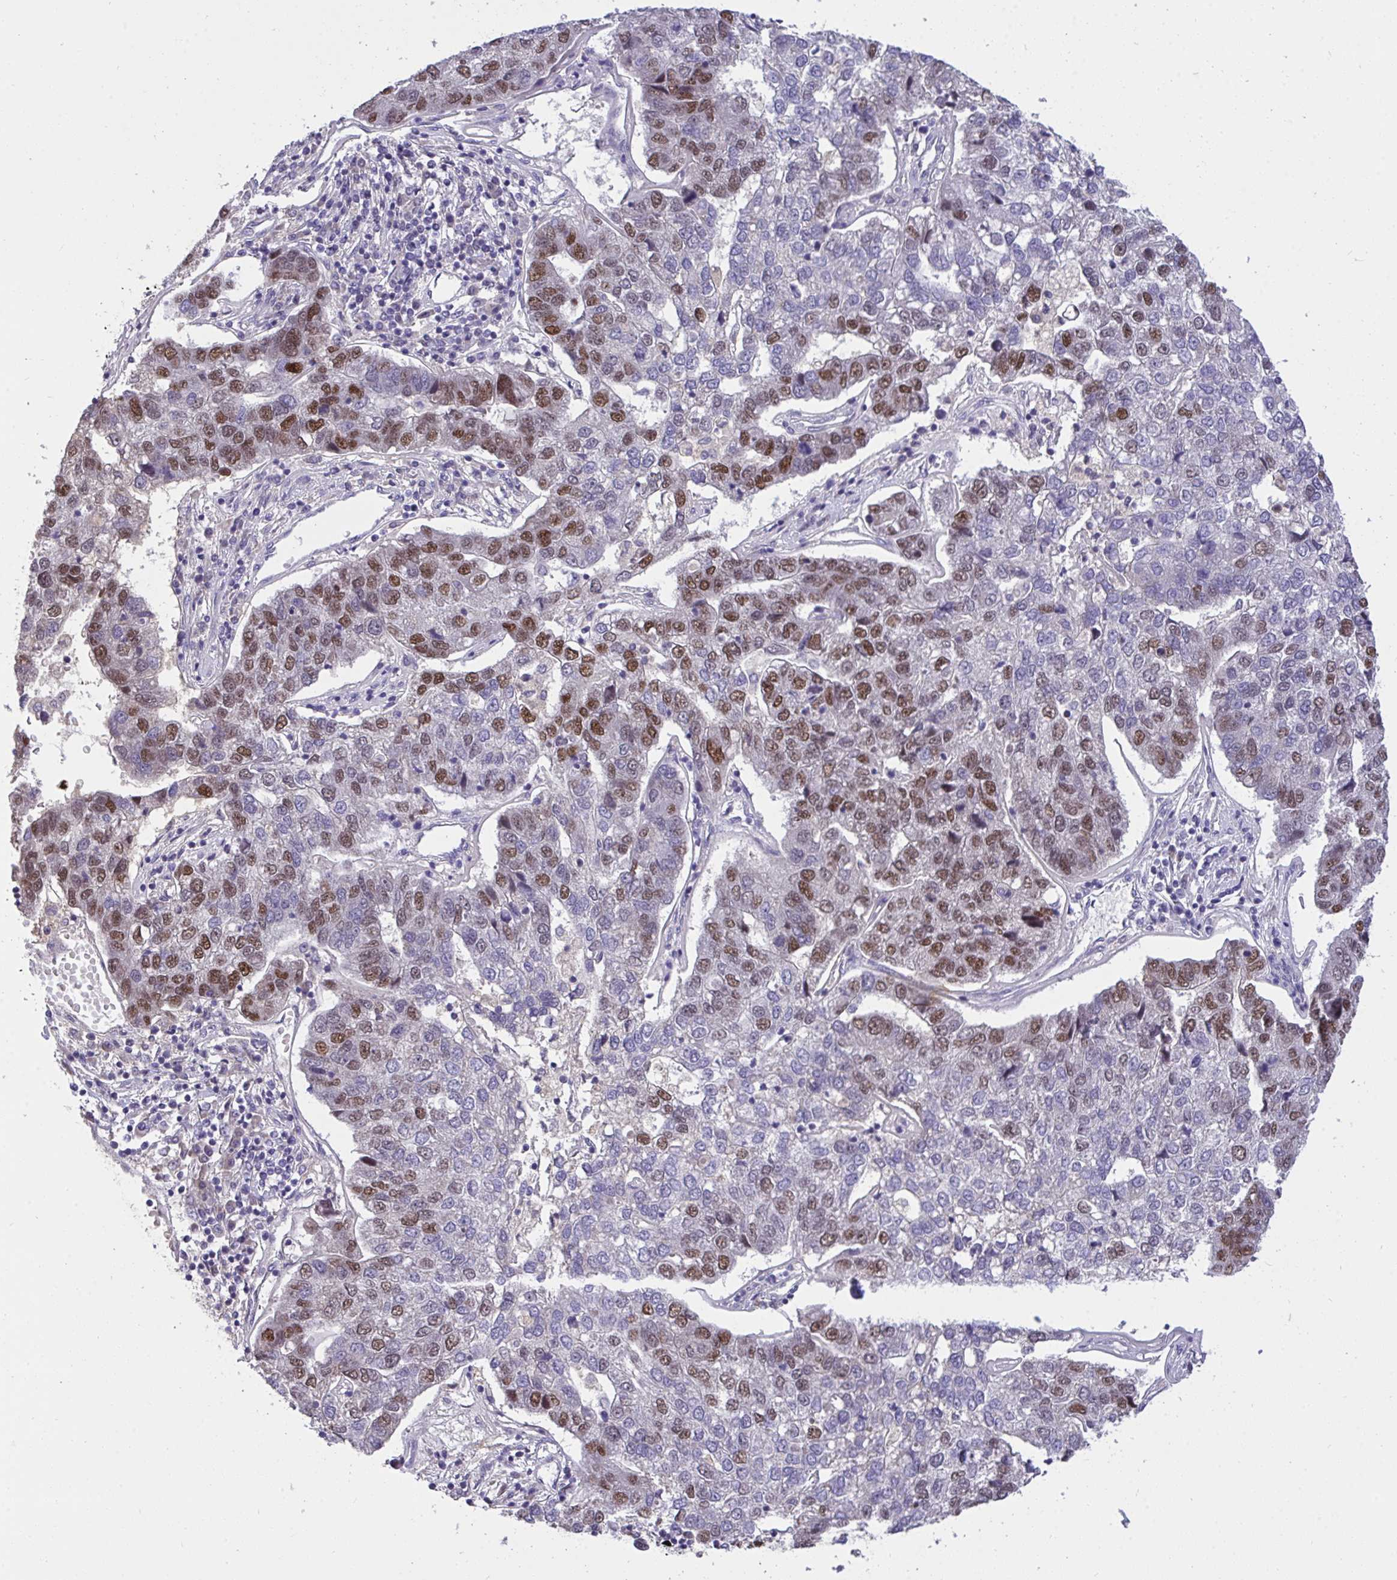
{"staining": {"intensity": "strong", "quantity": "25%-75%", "location": "nuclear"}, "tissue": "pancreatic cancer", "cell_type": "Tumor cells", "image_type": "cancer", "snomed": [{"axis": "morphology", "description": "Adenocarcinoma, NOS"}, {"axis": "topography", "description": "Pancreas"}], "caption": "Pancreatic cancer (adenocarcinoma) was stained to show a protein in brown. There is high levels of strong nuclear positivity in about 25%-75% of tumor cells.", "gene": "C19orf54", "patient": {"sex": "female", "age": 61}}